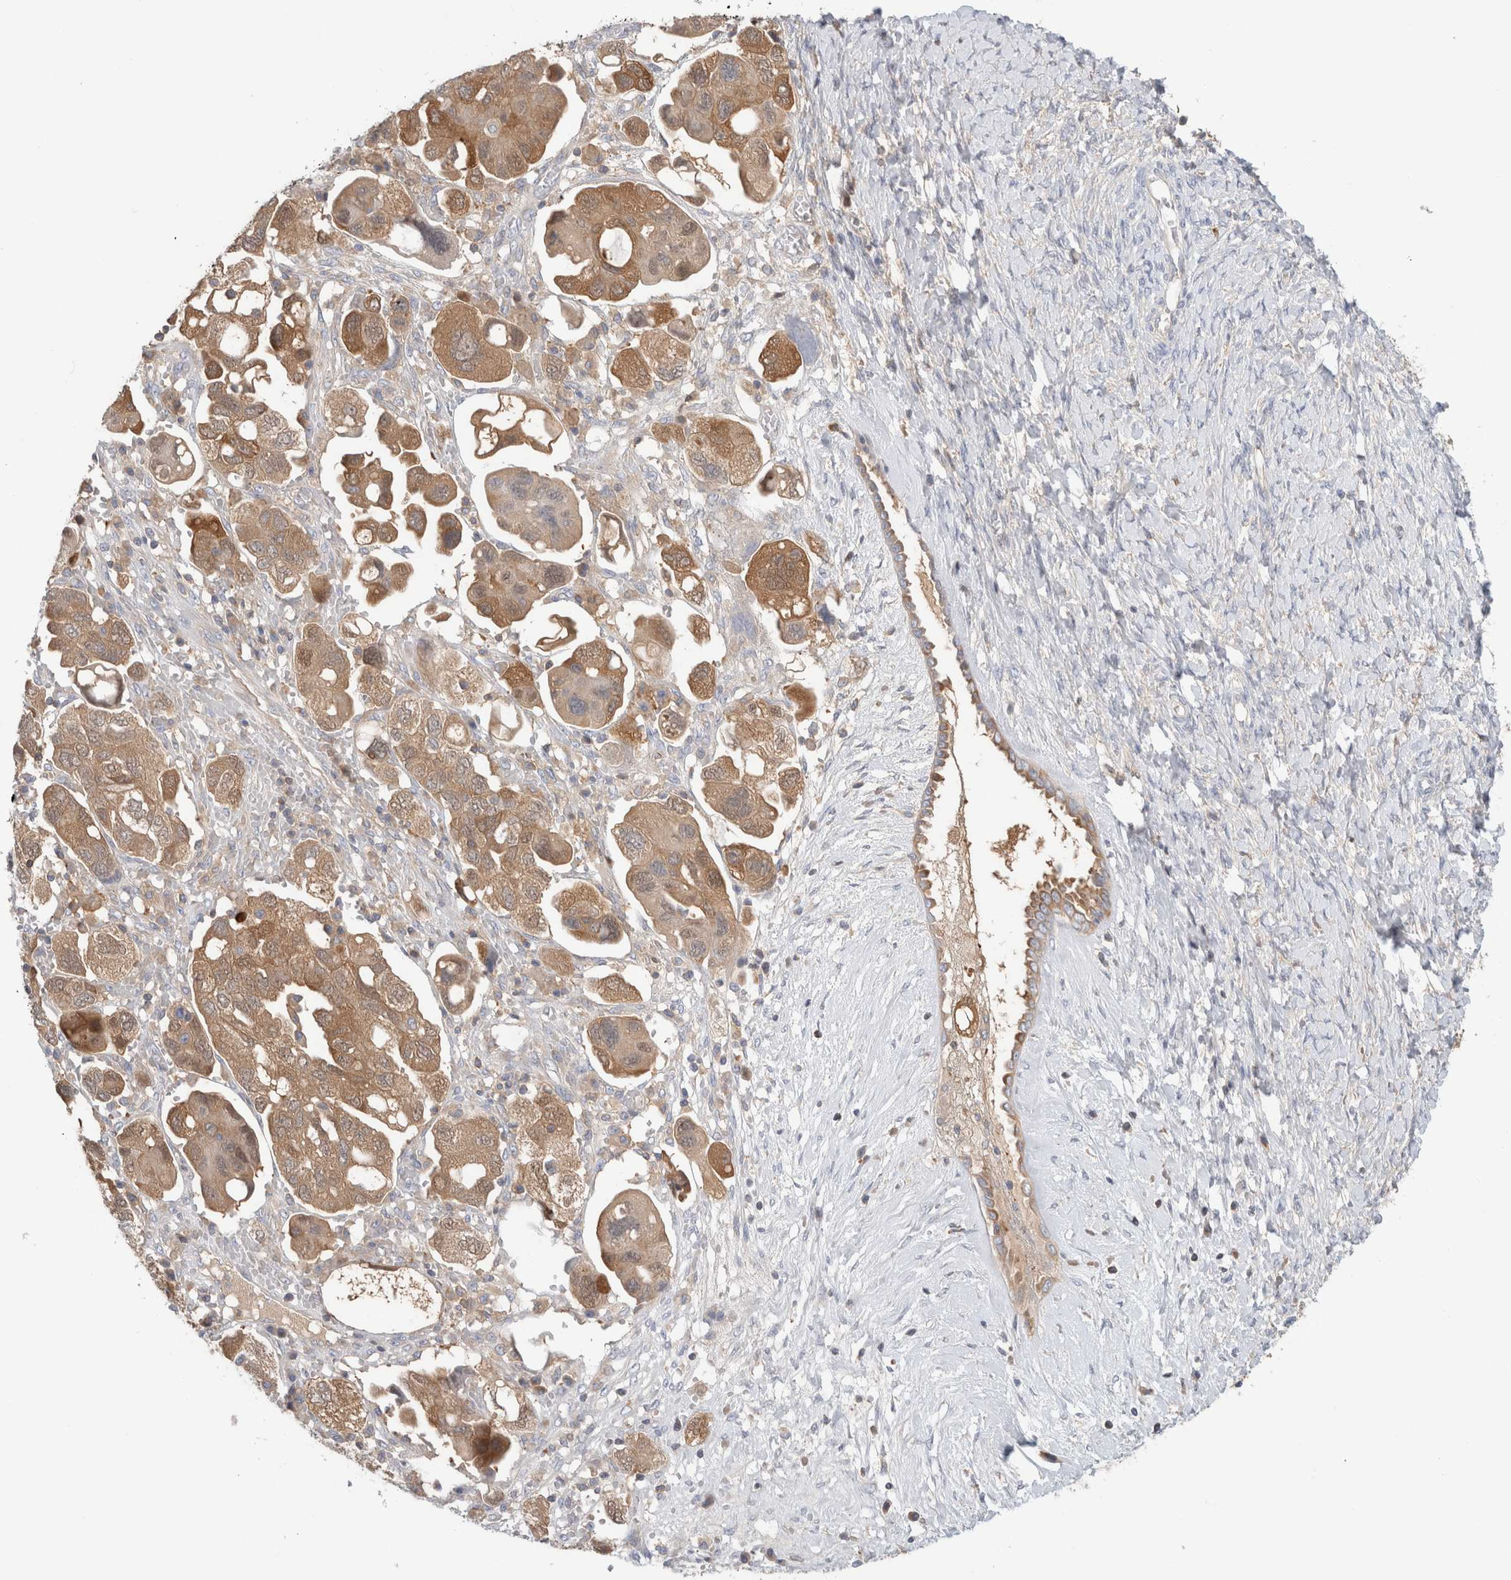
{"staining": {"intensity": "moderate", "quantity": ">75%", "location": "cytoplasmic/membranous"}, "tissue": "ovarian cancer", "cell_type": "Tumor cells", "image_type": "cancer", "snomed": [{"axis": "morphology", "description": "Carcinoma, NOS"}, {"axis": "morphology", "description": "Cystadenocarcinoma, serous, NOS"}, {"axis": "topography", "description": "Ovary"}], "caption": "This image shows immunohistochemistry staining of human ovarian cancer (serous cystadenocarcinoma), with medium moderate cytoplasmic/membranous staining in about >75% of tumor cells.", "gene": "KLHL14", "patient": {"sex": "female", "age": 69}}